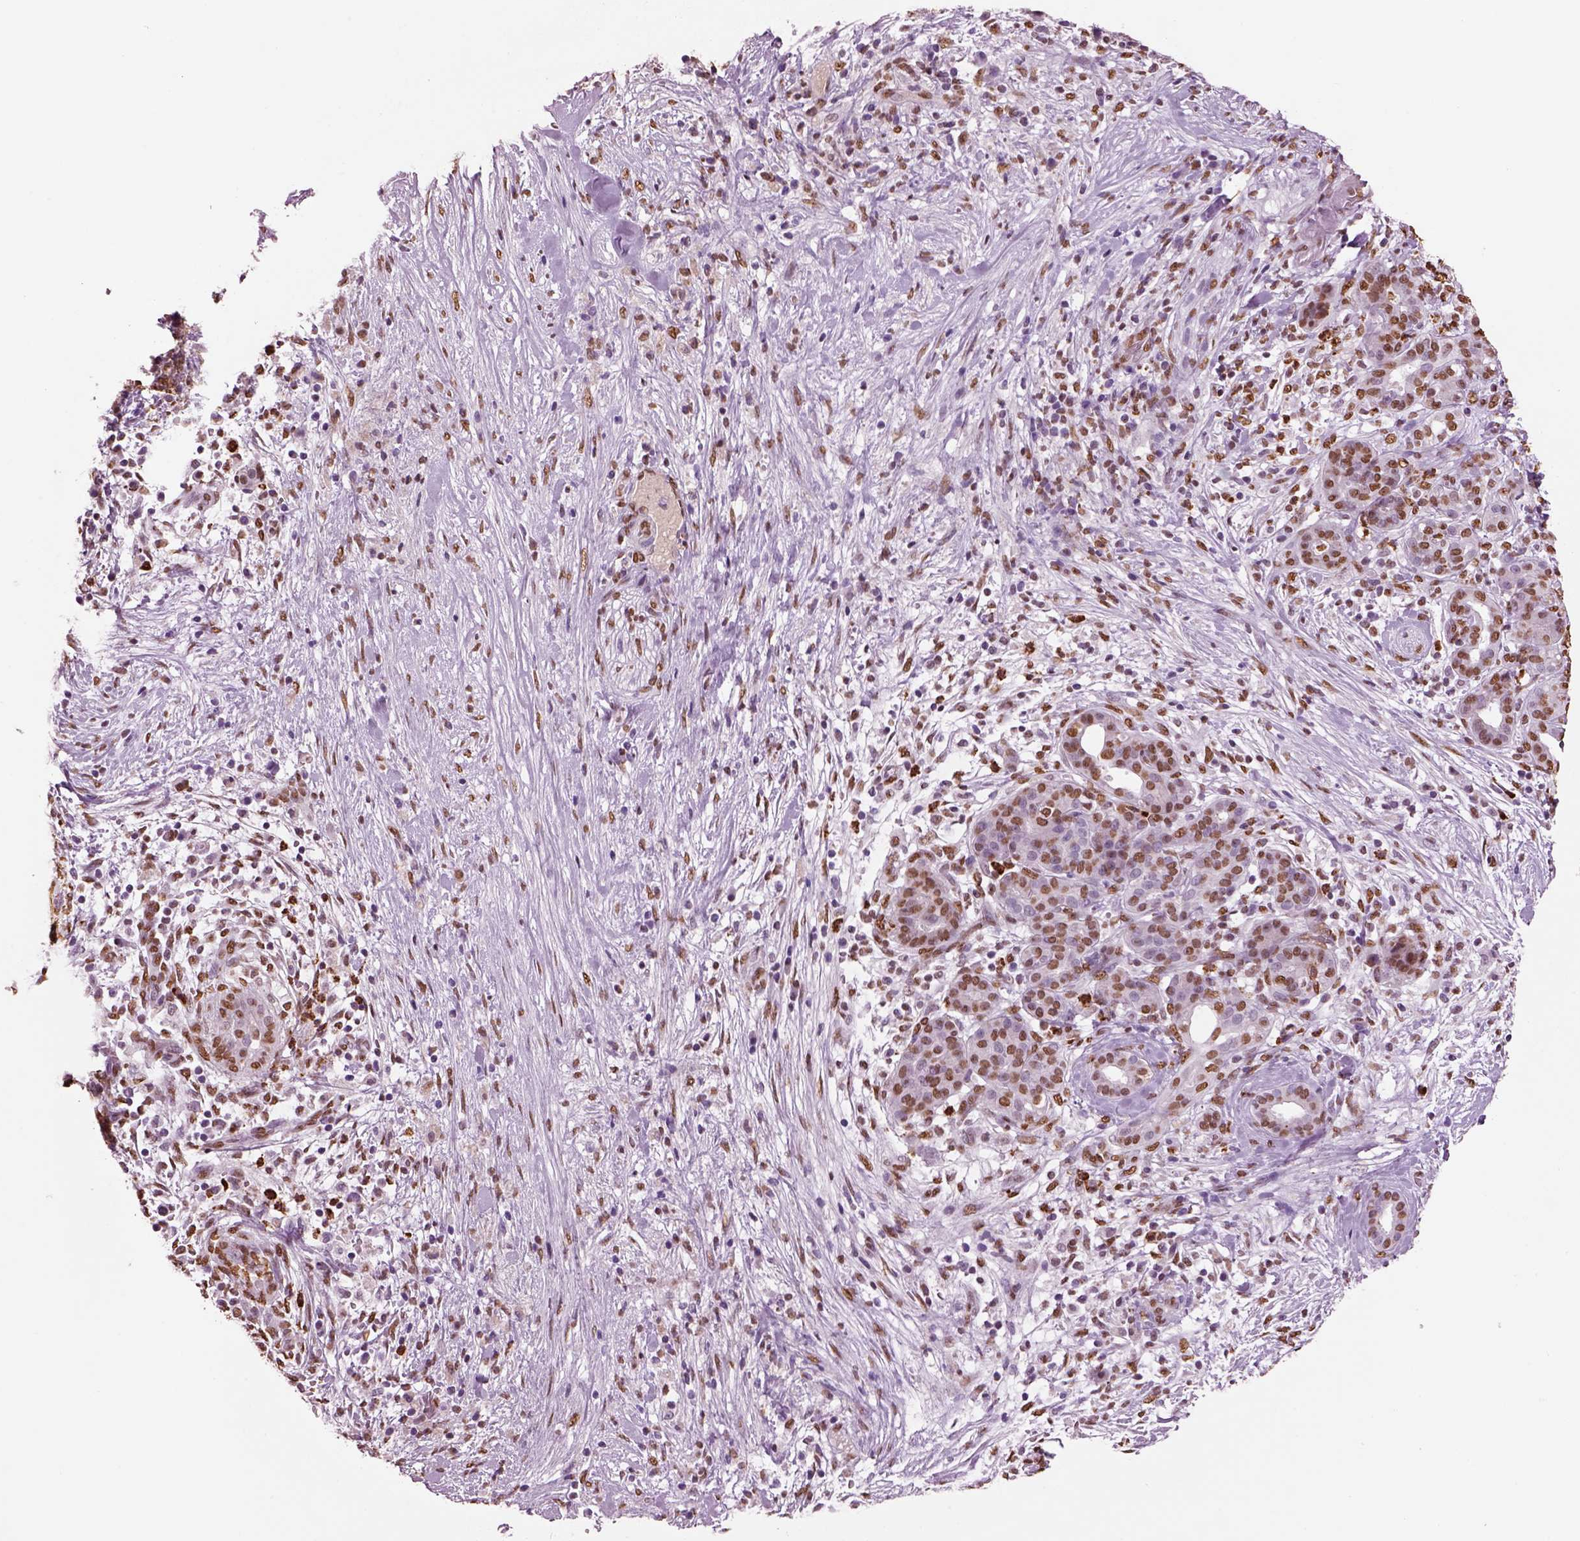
{"staining": {"intensity": "moderate", "quantity": ">75%", "location": "nuclear"}, "tissue": "pancreatic cancer", "cell_type": "Tumor cells", "image_type": "cancer", "snomed": [{"axis": "morphology", "description": "Adenocarcinoma, NOS"}, {"axis": "topography", "description": "Pancreas"}], "caption": "Human pancreatic cancer stained for a protein (brown) exhibits moderate nuclear positive expression in about >75% of tumor cells.", "gene": "DDX3X", "patient": {"sex": "male", "age": 44}}